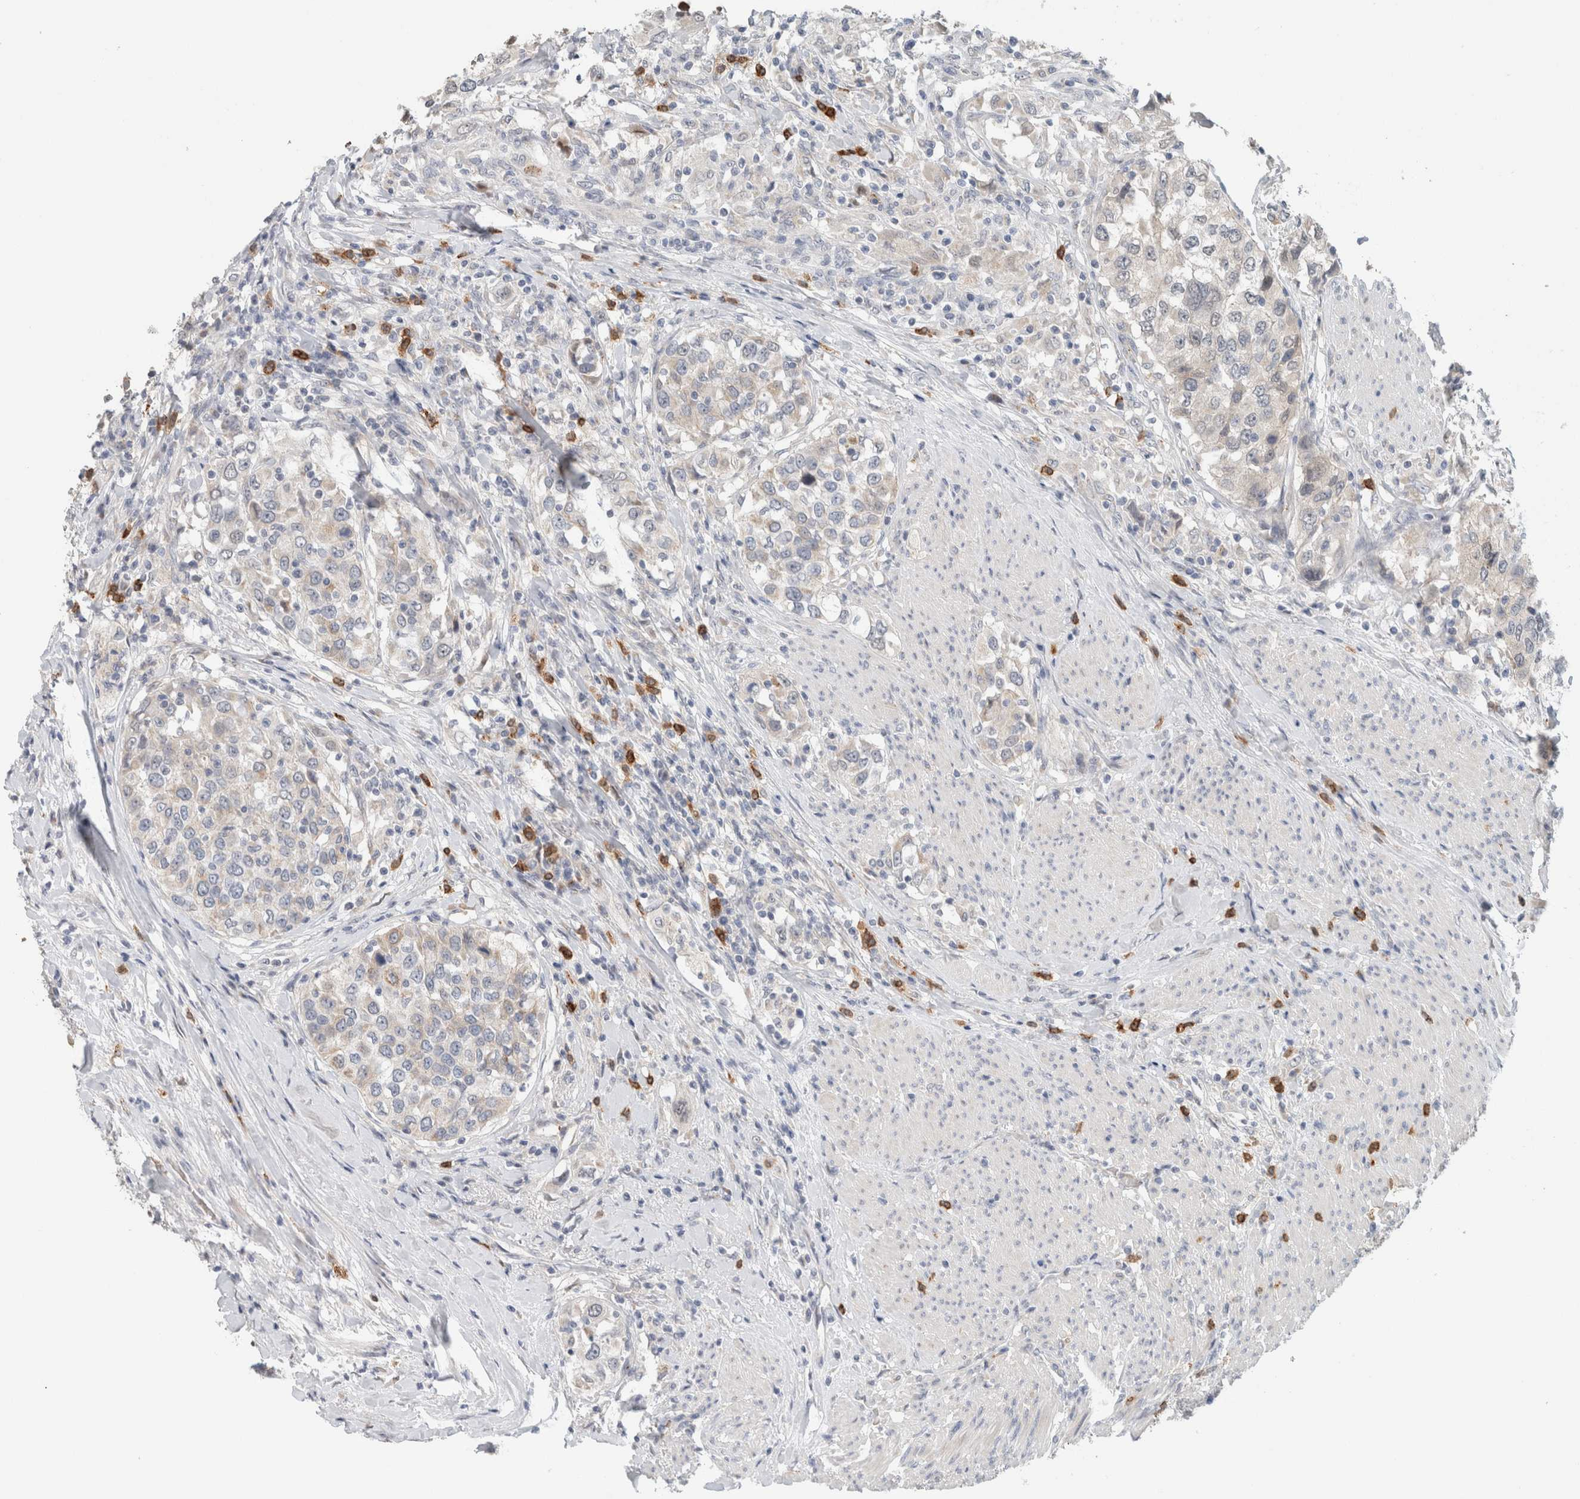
{"staining": {"intensity": "negative", "quantity": "none", "location": "none"}, "tissue": "urothelial cancer", "cell_type": "Tumor cells", "image_type": "cancer", "snomed": [{"axis": "morphology", "description": "Urothelial carcinoma, High grade"}, {"axis": "topography", "description": "Urinary bladder"}], "caption": "There is no significant expression in tumor cells of high-grade urothelial carcinoma. (Immunohistochemistry (ihc), brightfield microscopy, high magnification).", "gene": "CRAT", "patient": {"sex": "female", "age": 80}}